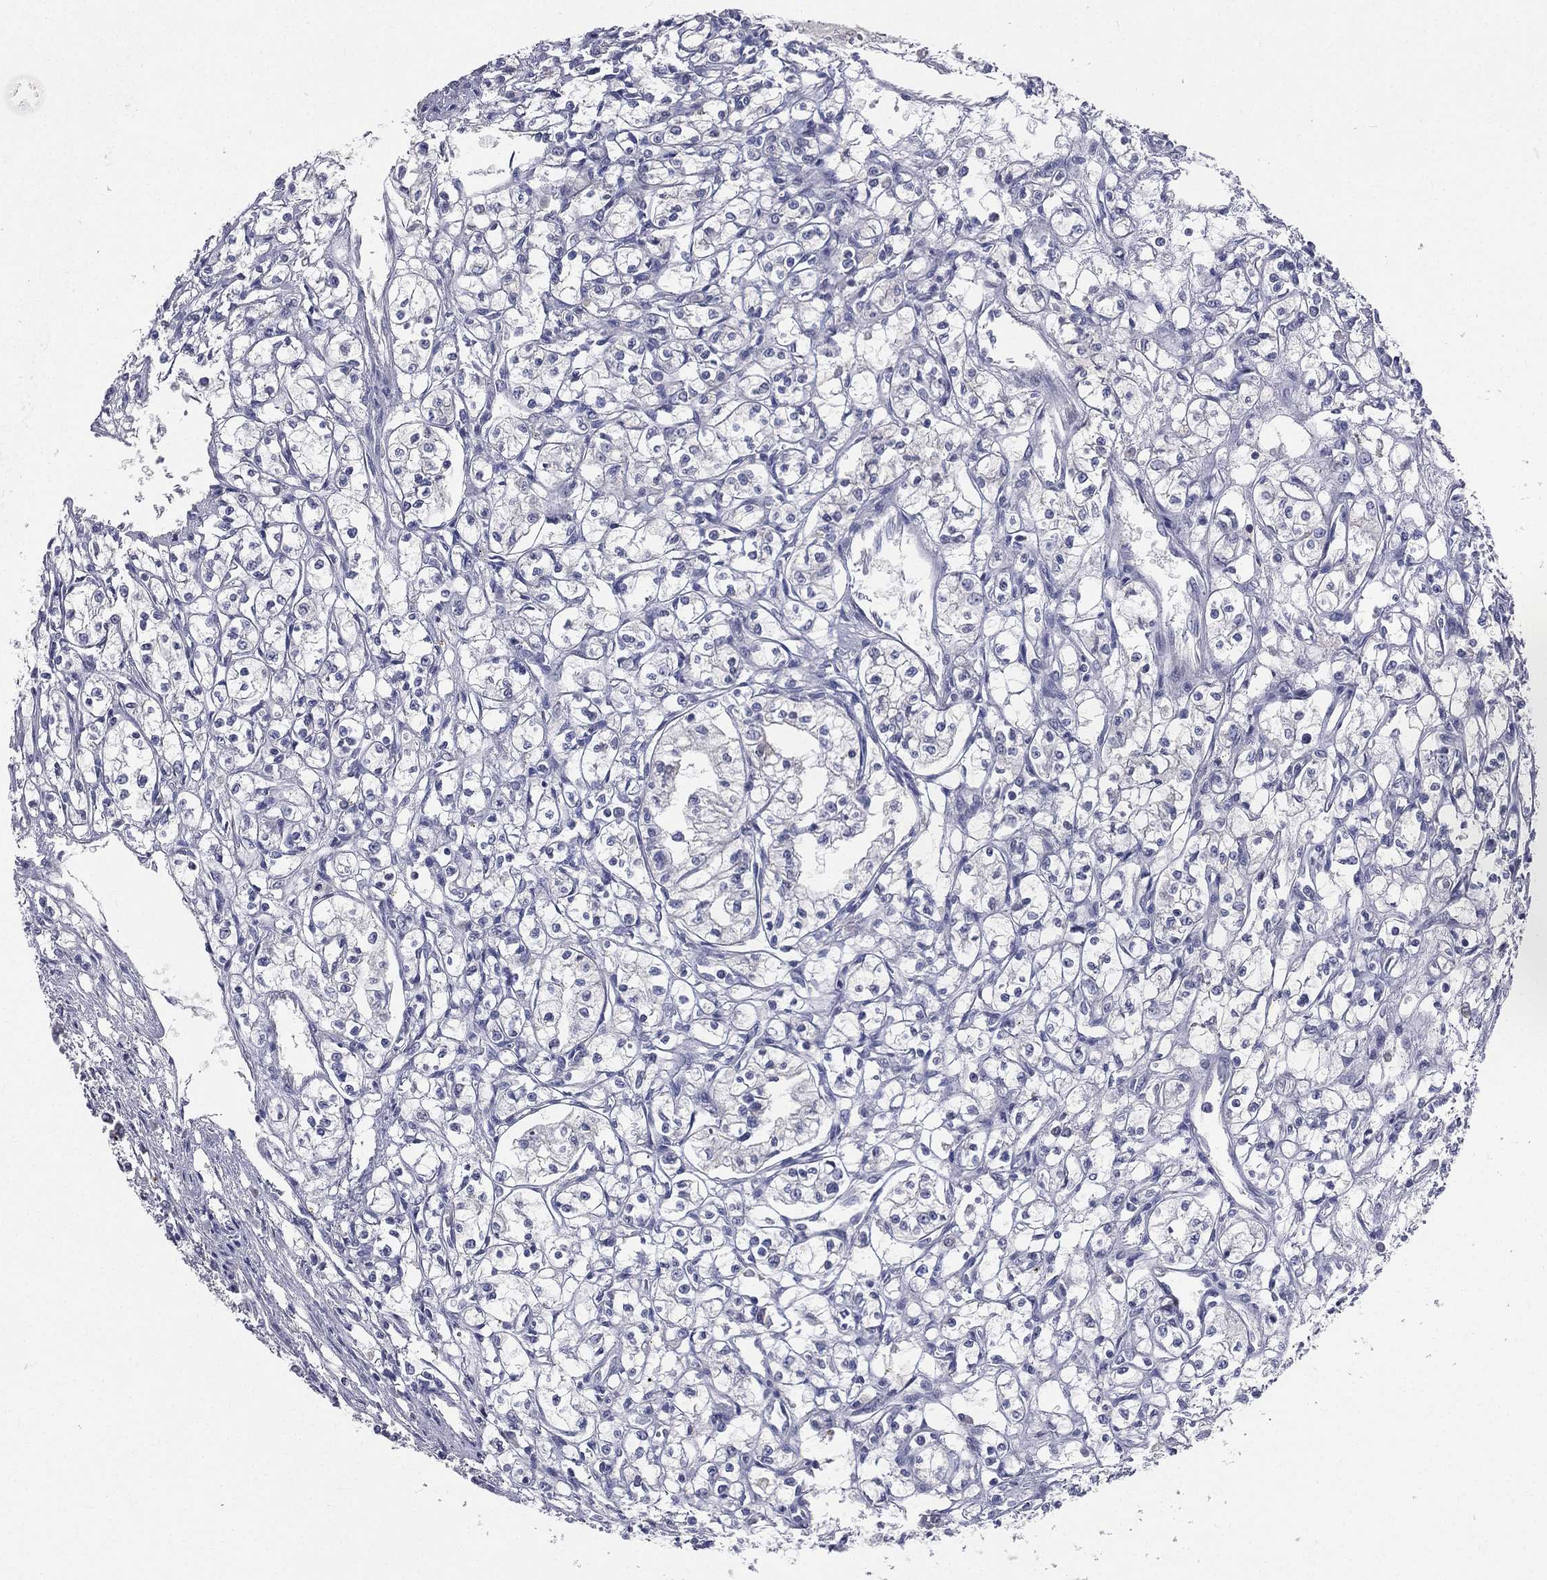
{"staining": {"intensity": "negative", "quantity": "none", "location": "none"}, "tissue": "renal cancer", "cell_type": "Tumor cells", "image_type": "cancer", "snomed": [{"axis": "morphology", "description": "Adenocarcinoma, NOS"}, {"axis": "topography", "description": "Kidney"}], "caption": "This is an immunohistochemistry (IHC) image of human renal cancer. There is no staining in tumor cells.", "gene": "CD3D", "patient": {"sex": "male", "age": 56}}